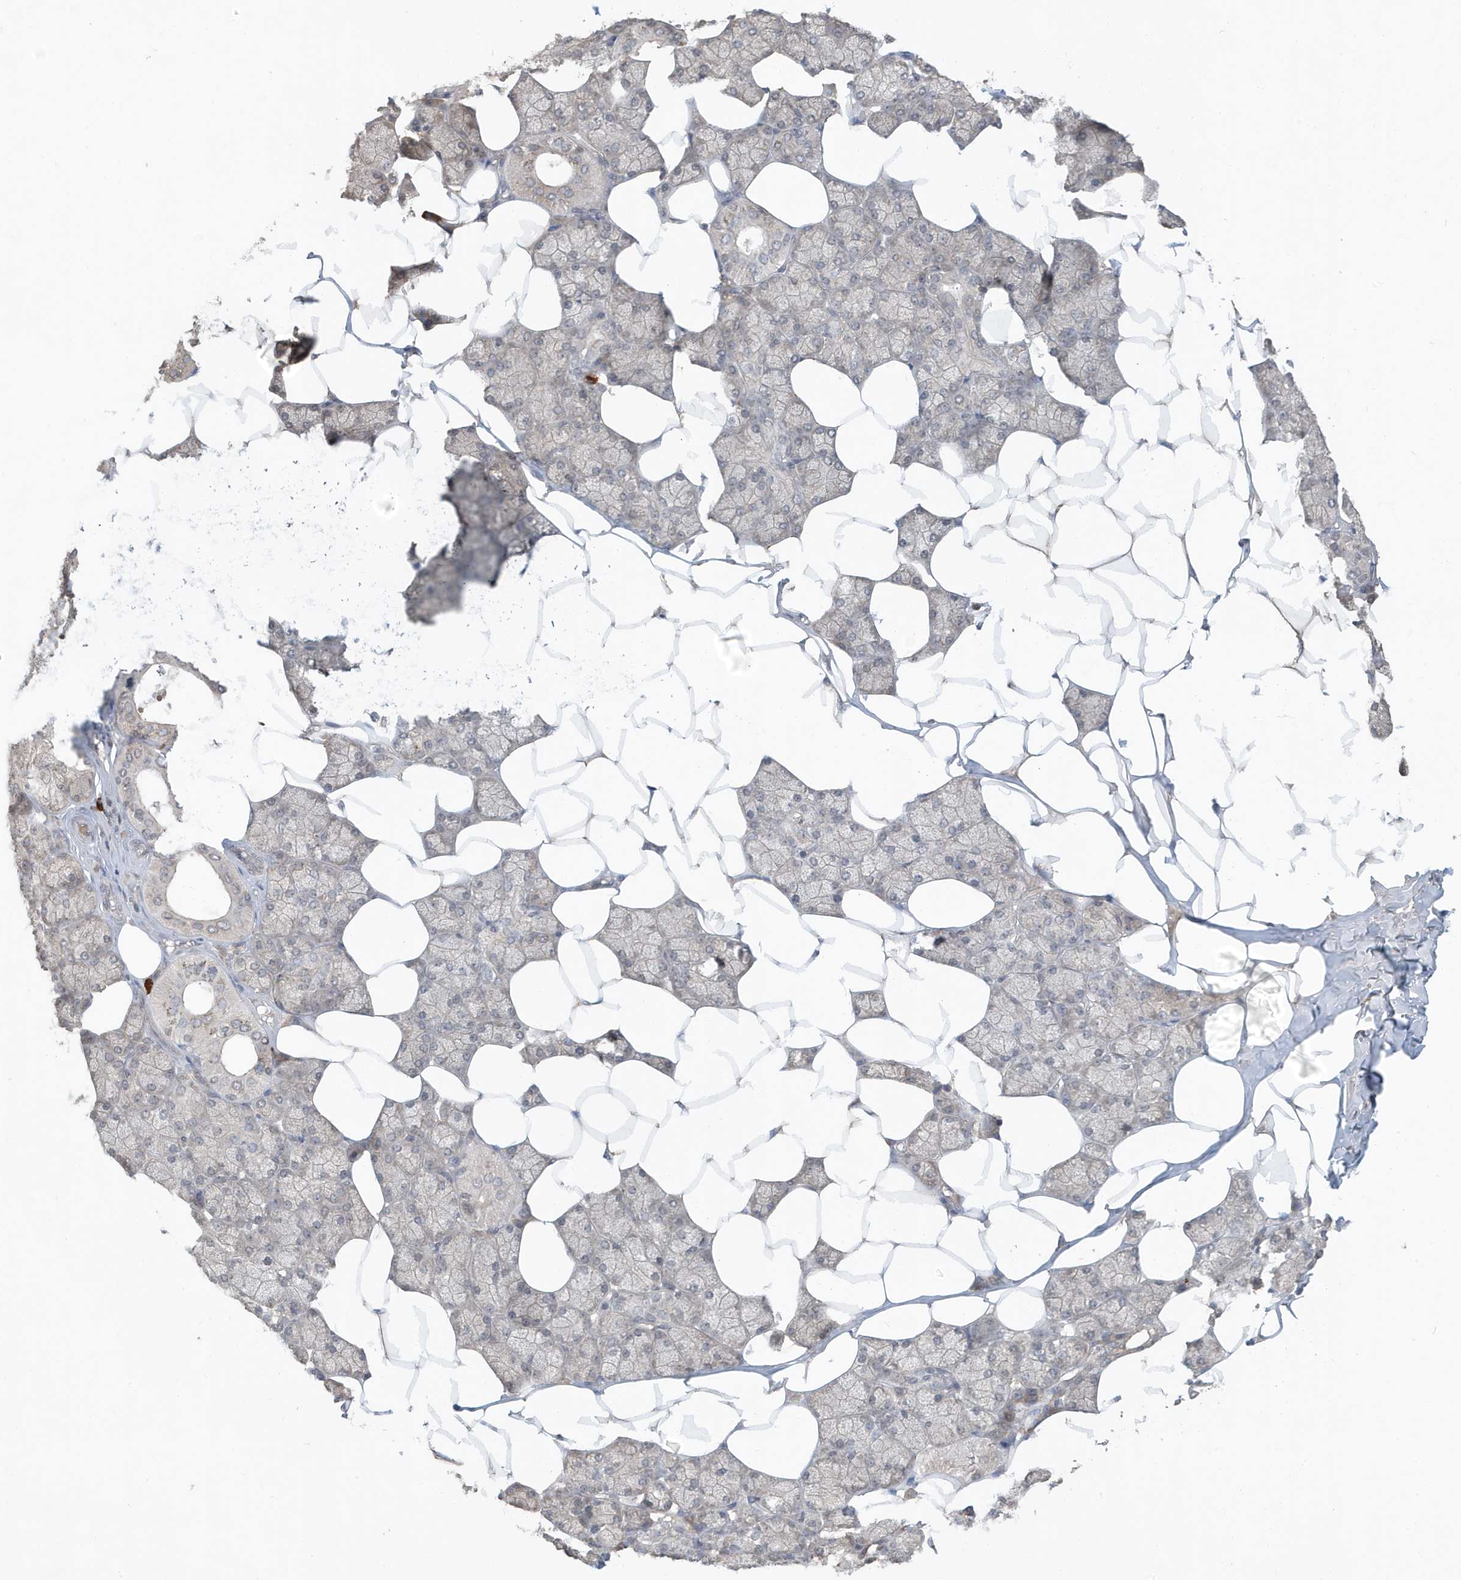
{"staining": {"intensity": "moderate", "quantity": "25%-75%", "location": "cytoplasmic/membranous"}, "tissue": "salivary gland", "cell_type": "Glandular cells", "image_type": "normal", "snomed": [{"axis": "morphology", "description": "Normal tissue, NOS"}, {"axis": "topography", "description": "Salivary gland"}], "caption": "About 25%-75% of glandular cells in benign salivary gland exhibit moderate cytoplasmic/membranous protein expression as visualized by brown immunohistochemical staining.", "gene": "ABCB9", "patient": {"sex": "male", "age": 62}}